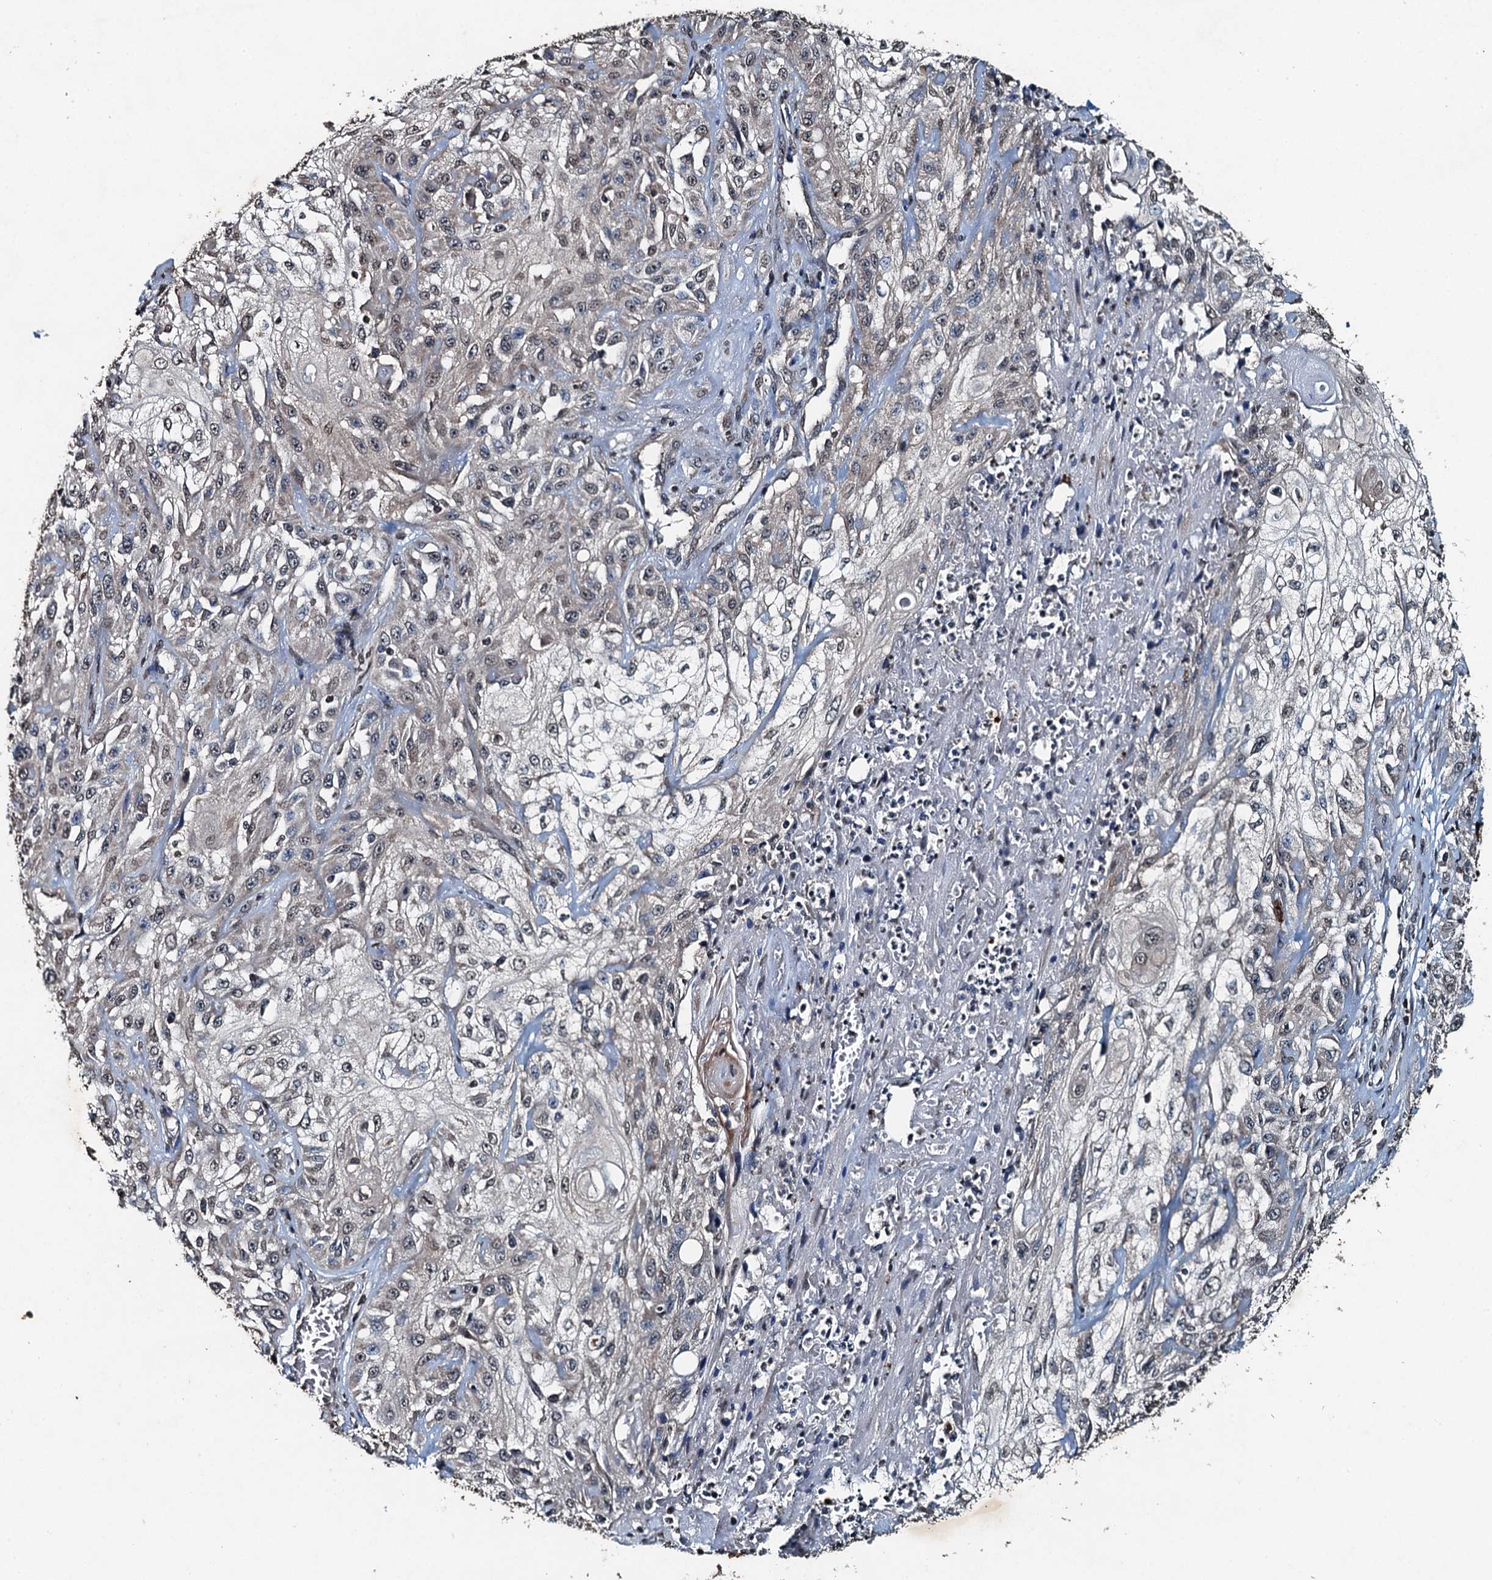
{"staining": {"intensity": "negative", "quantity": "none", "location": "none"}, "tissue": "skin cancer", "cell_type": "Tumor cells", "image_type": "cancer", "snomed": [{"axis": "morphology", "description": "Squamous cell carcinoma, NOS"}, {"axis": "morphology", "description": "Squamous cell carcinoma, metastatic, NOS"}, {"axis": "topography", "description": "Skin"}, {"axis": "topography", "description": "Lymph node"}], "caption": "Immunohistochemical staining of human skin cancer (squamous cell carcinoma) shows no significant expression in tumor cells.", "gene": "TCTN1", "patient": {"sex": "male", "age": 75}}